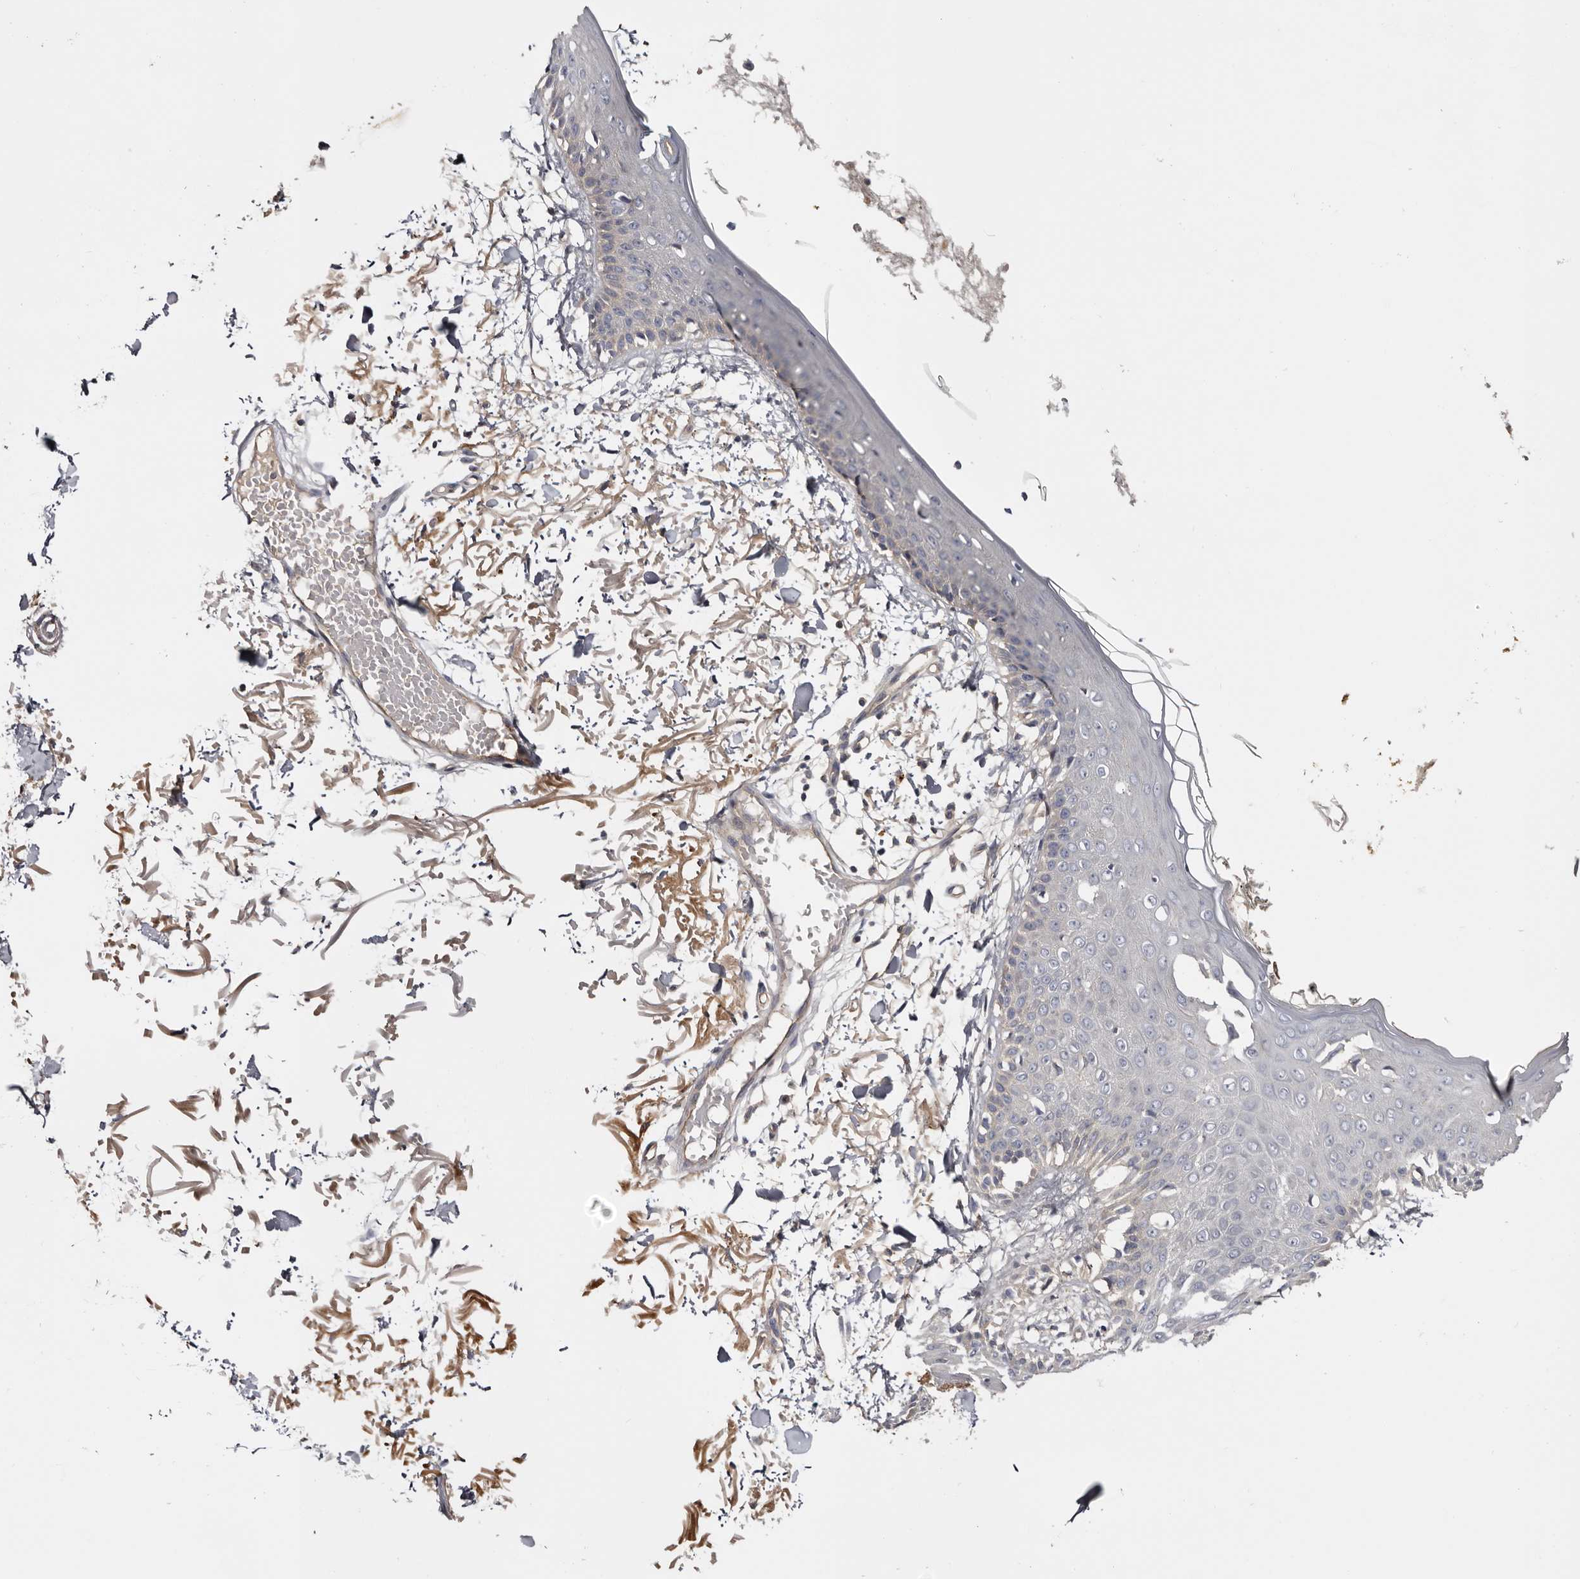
{"staining": {"intensity": "negative", "quantity": "none", "location": "none"}, "tissue": "skin", "cell_type": "Fibroblasts", "image_type": "normal", "snomed": [{"axis": "morphology", "description": "Normal tissue, NOS"}, {"axis": "morphology", "description": "Squamous cell carcinoma, NOS"}, {"axis": "topography", "description": "Skin"}, {"axis": "topography", "description": "Peripheral nerve tissue"}], "caption": "Immunohistochemical staining of unremarkable skin exhibits no significant staining in fibroblasts. (DAB (3,3'-diaminobenzidine) immunohistochemistry (IHC) with hematoxylin counter stain).", "gene": "INKA2", "patient": {"sex": "male", "age": 83}}